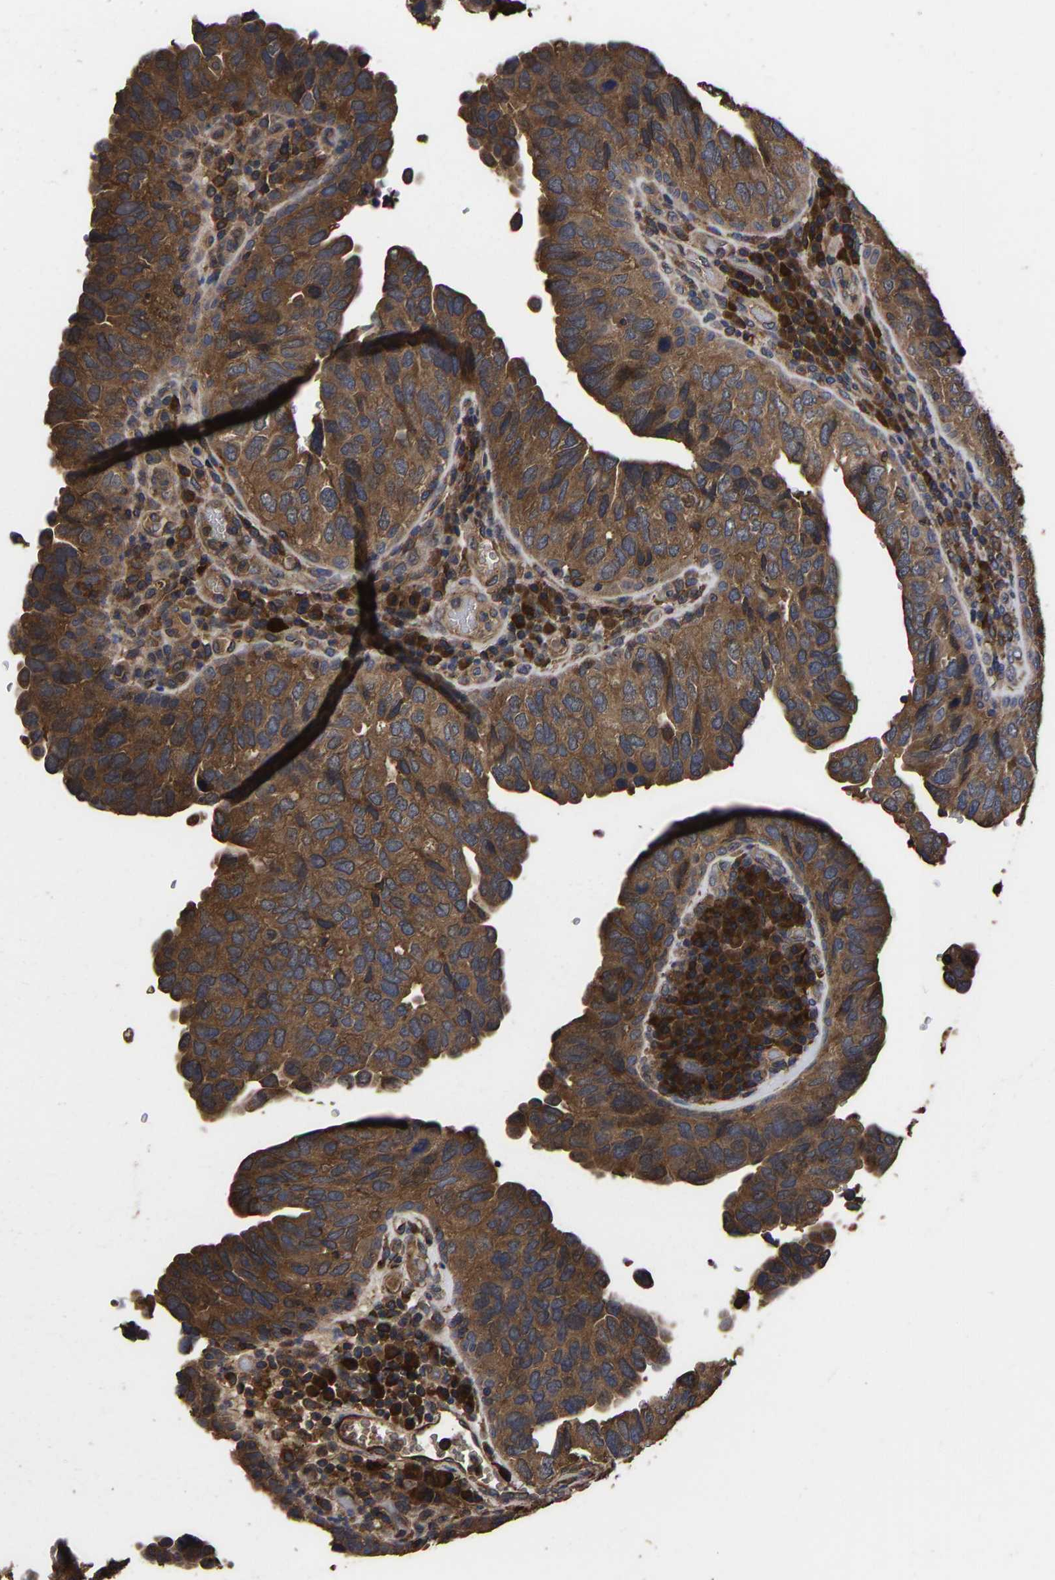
{"staining": {"intensity": "strong", "quantity": ">75%", "location": "cytoplasmic/membranous"}, "tissue": "urothelial cancer", "cell_type": "Tumor cells", "image_type": "cancer", "snomed": [{"axis": "morphology", "description": "Urothelial carcinoma, High grade"}, {"axis": "topography", "description": "Urinary bladder"}], "caption": "Immunohistochemistry micrograph of high-grade urothelial carcinoma stained for a protein (brown), which shows high levels of strong cytoplasmic/membranous positivity in about >75% of tumor cells.", "gene": "ITCH", "patient": {"sex": "female", "age": 82}}